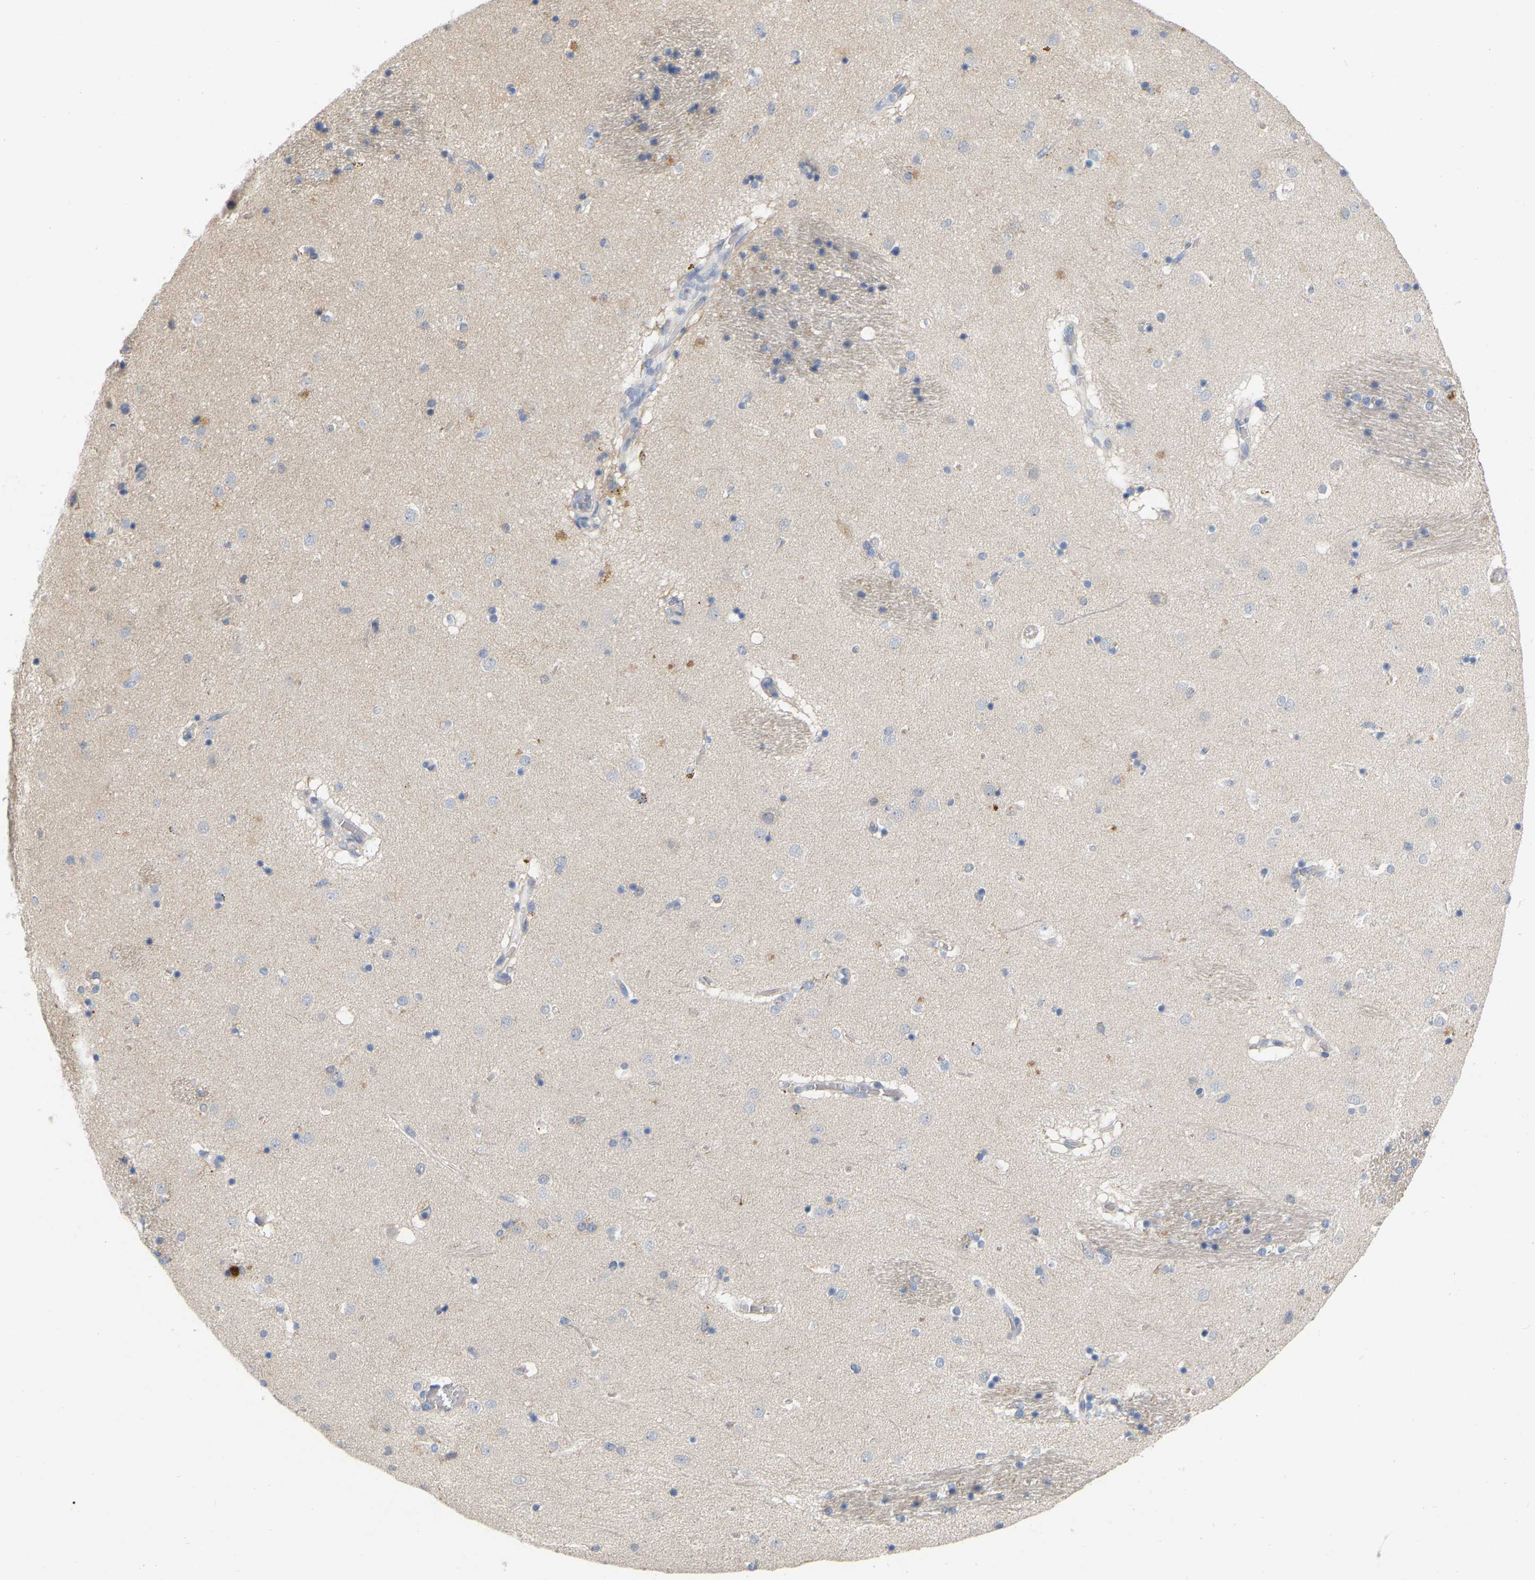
{"staining": {"intensity": "negative", "quantity": "none", "location": "none"}, "tissue": "caudate", "cell_type": "Glial cells", "image_type": "normal", "snomed": [{"axis": "morphology", "description": "Normal tissue, NOS"}, {"axis": "topography", "description": "Lateral ventricle wall"}], "caption": "The IHC image has no significant staining in glial cells of caudate.", "gene": "WIPI2", "patient": {"sex": "male", "age": 70}}